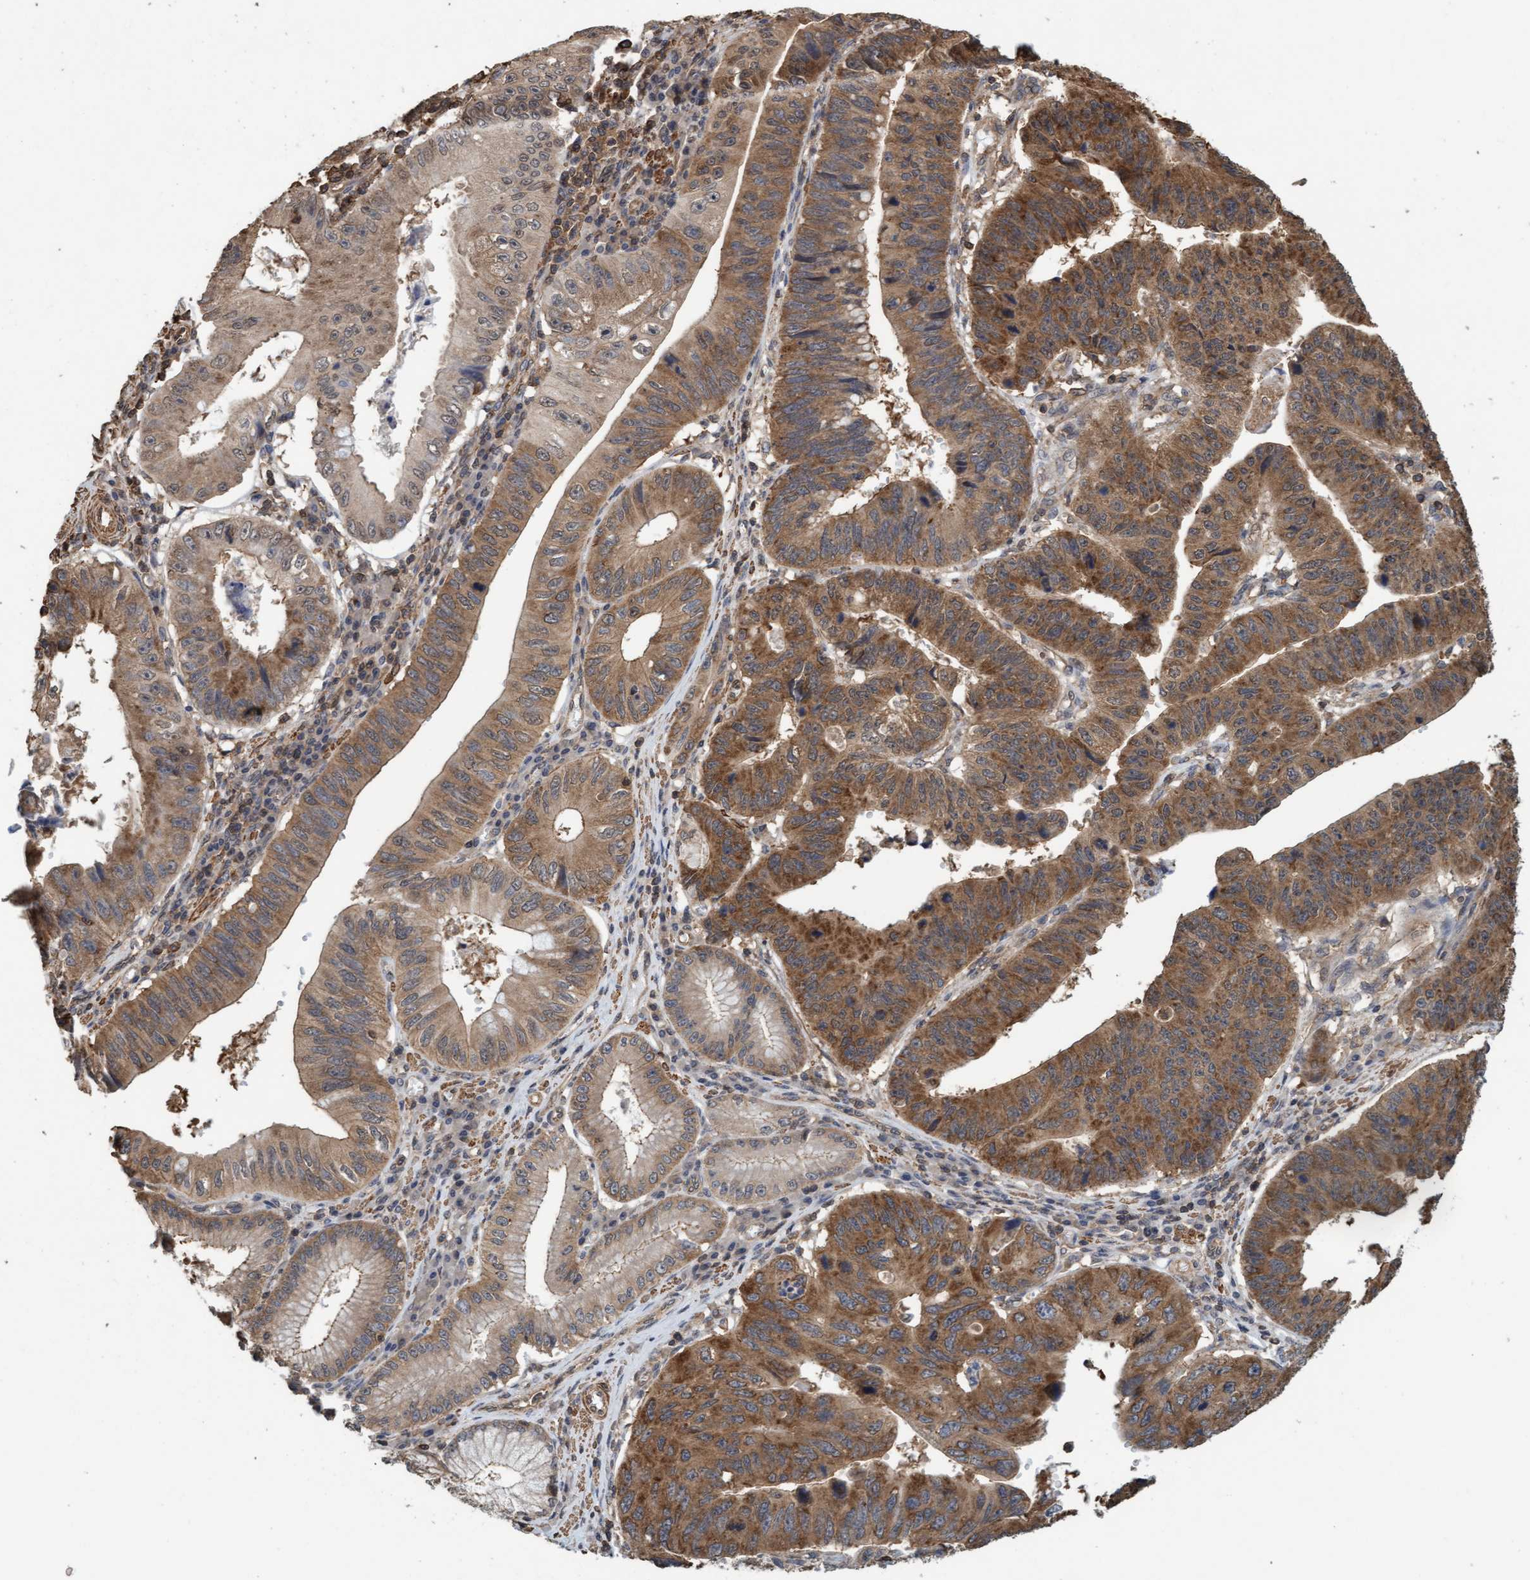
{"staining": {"intensity": "moderate", "quantity": ">75%", "location": "cytoplasmic/membranous"}, "tissue": "stomach cancer", "cell_type": "Tumor cells", "image_type": "cancer", "snomed": [{"axis": "morphology", "description": "Adenocarcinoma, NOS"}, {"axis": "topography", "description": "Stomach"}], "caption": "Immunohistochemistry (IHC) of human adenocarcinoma (stomach) displays medium levels of moderate cytoplasmic/membranous positivity in about >75% of tumor cells.", "gene": "FXR2", "patient": {"sex": "male", "age": 59}}